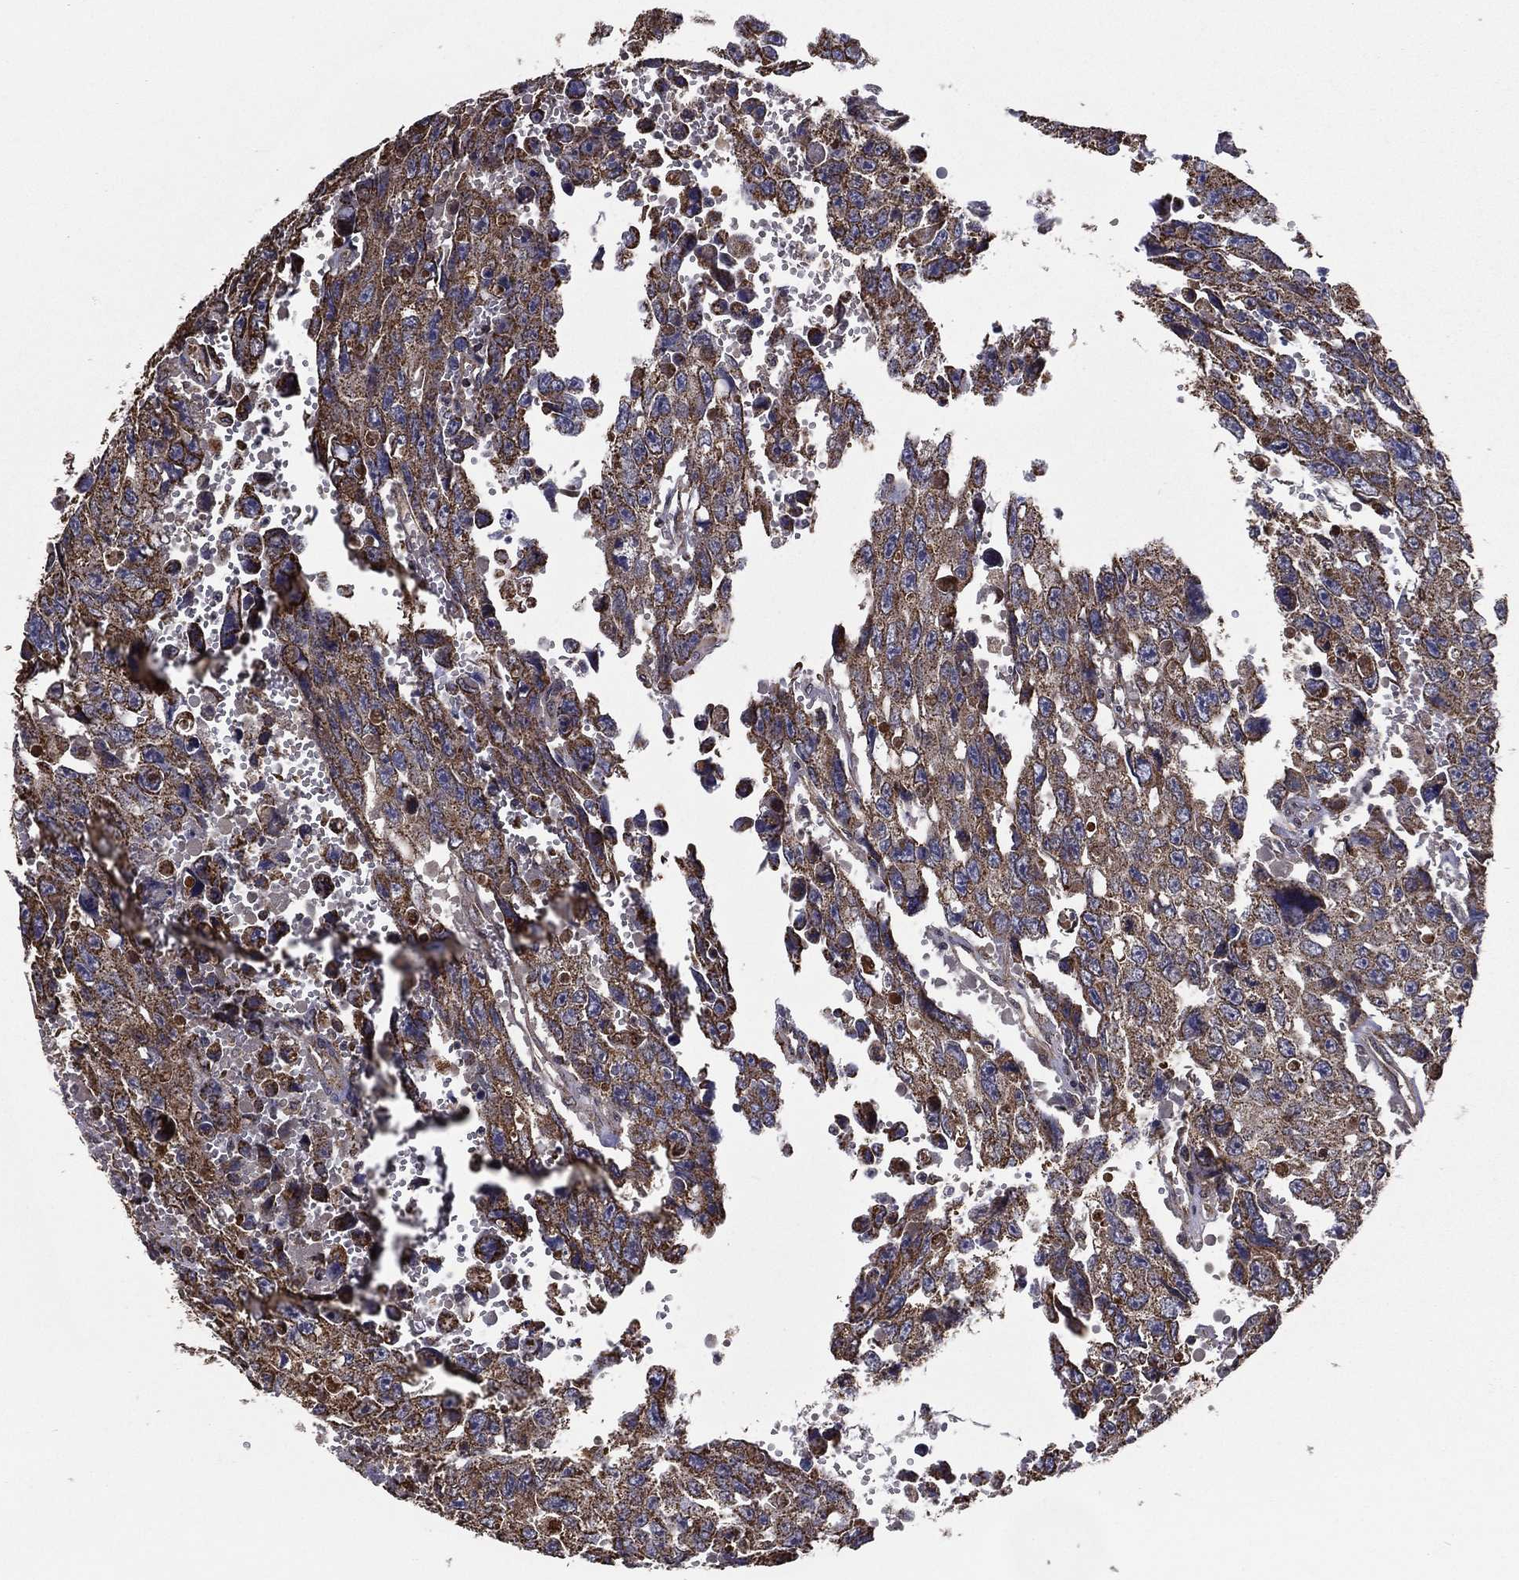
{"staining": {"intensity": "weak", "quantity": ">75%", "location": "cytoplasmic/membranous"}, "tissue": "testis cancer", "cell_type": "Tumor cells", "image_type": "cancer", "snomed": [{"axis": "morphology", "description": "Seminoma, NOS"}, {"axis": "topography", "description": "Testis"}], "caption": "Tumor cells exhibit weak cytoplasmic/membranous staining in about >75% of cells in seminoma (testis).", "gene": "RIGI", "patient": {"sex": "male", "age": 26}}